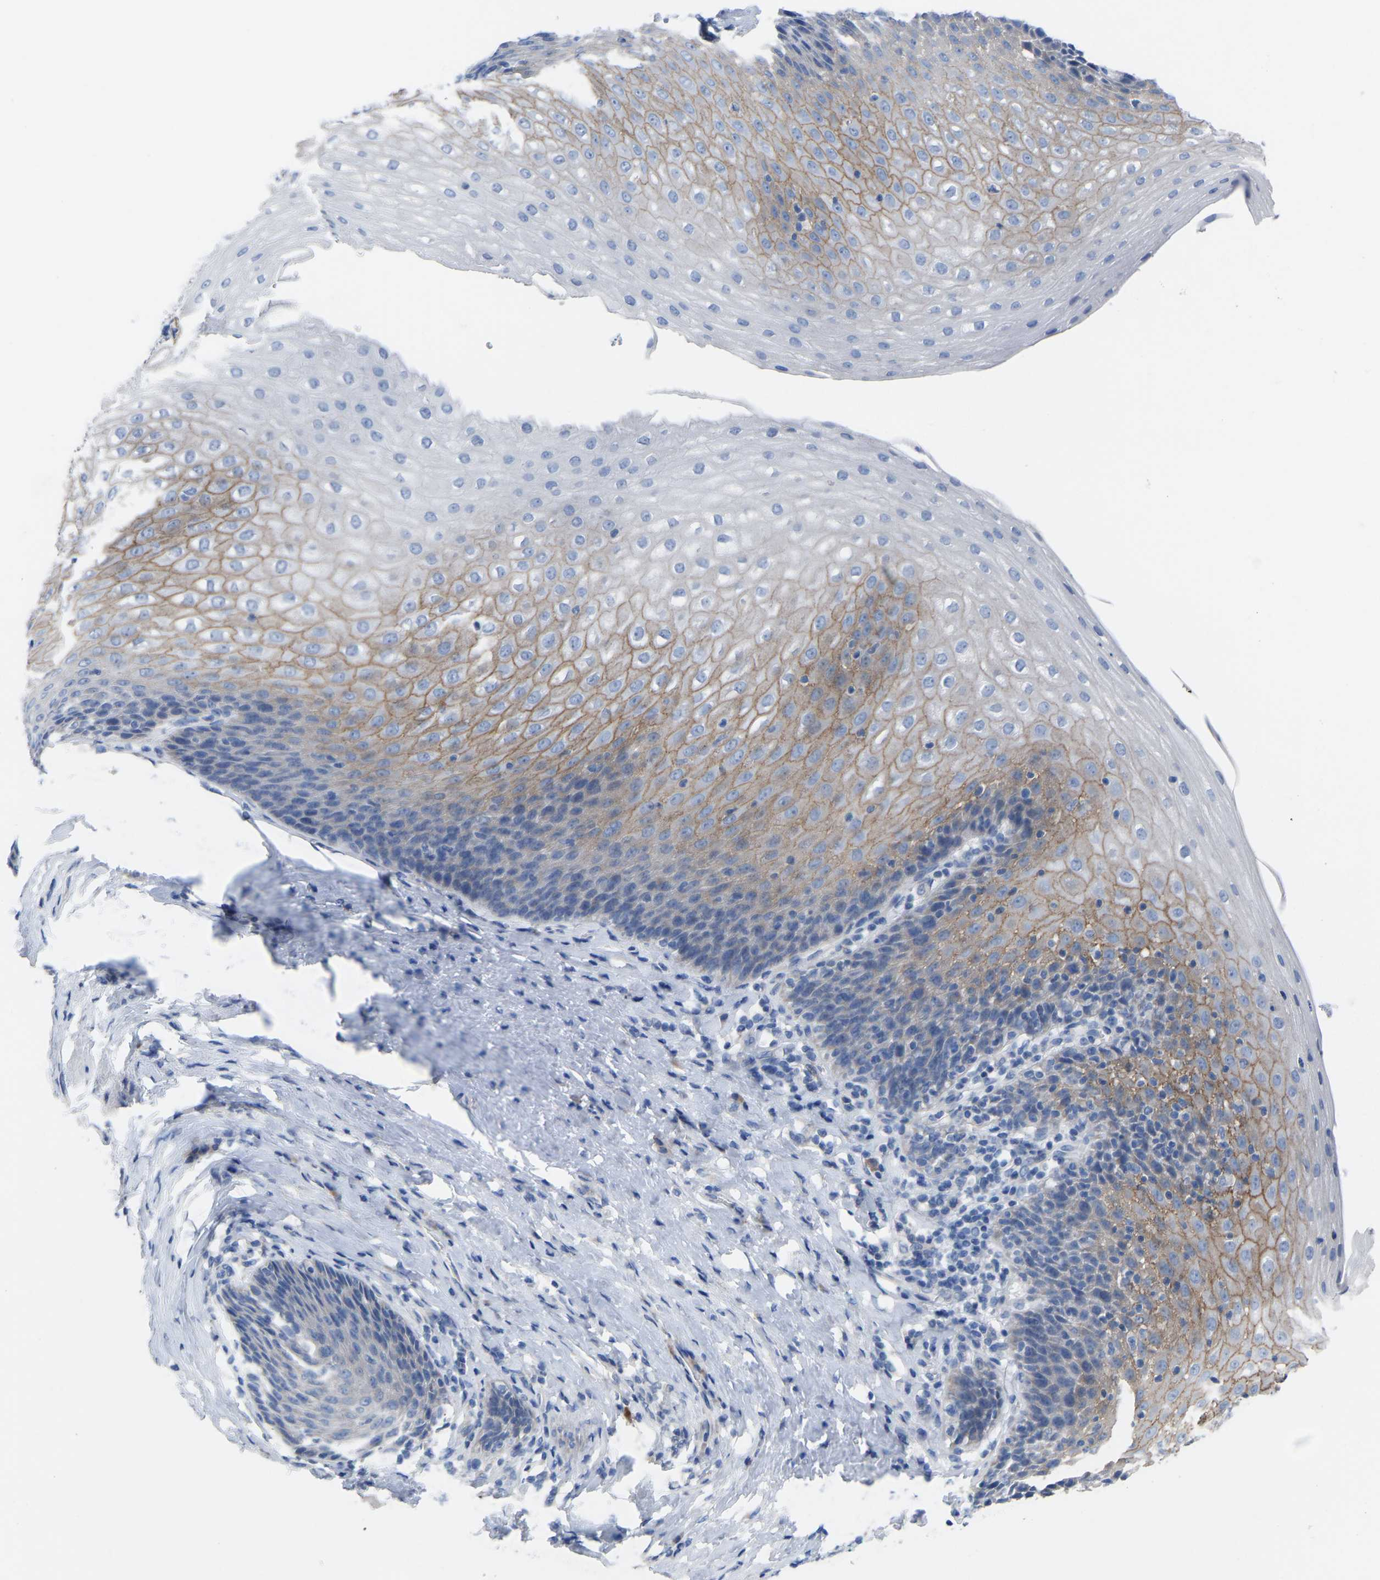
{"staining": {"intensity": "moderate", "quantity": "25%-75%", "location": "cytoplasmic/membranous"}, "tissue": "esophagus", "cell_type": "Squamous epithelial cells", "image_type": "normal", "snomed": [{"axis": "morphology", "description": "Normal tissue, NOS"}, {"axis": "topography", "description": "Esophagus"}], "caption": "Benign esophagus was stained to show a protein in brown. There is medium levels of moderate cytoplasmic/membranous expression in about 25%-75% of squamous epithelial cells. (Brightfield microscopy of DAB IHC at high magnification).", "gene": "OLIG2", "patient": {"sex": "female", "age": 61}}